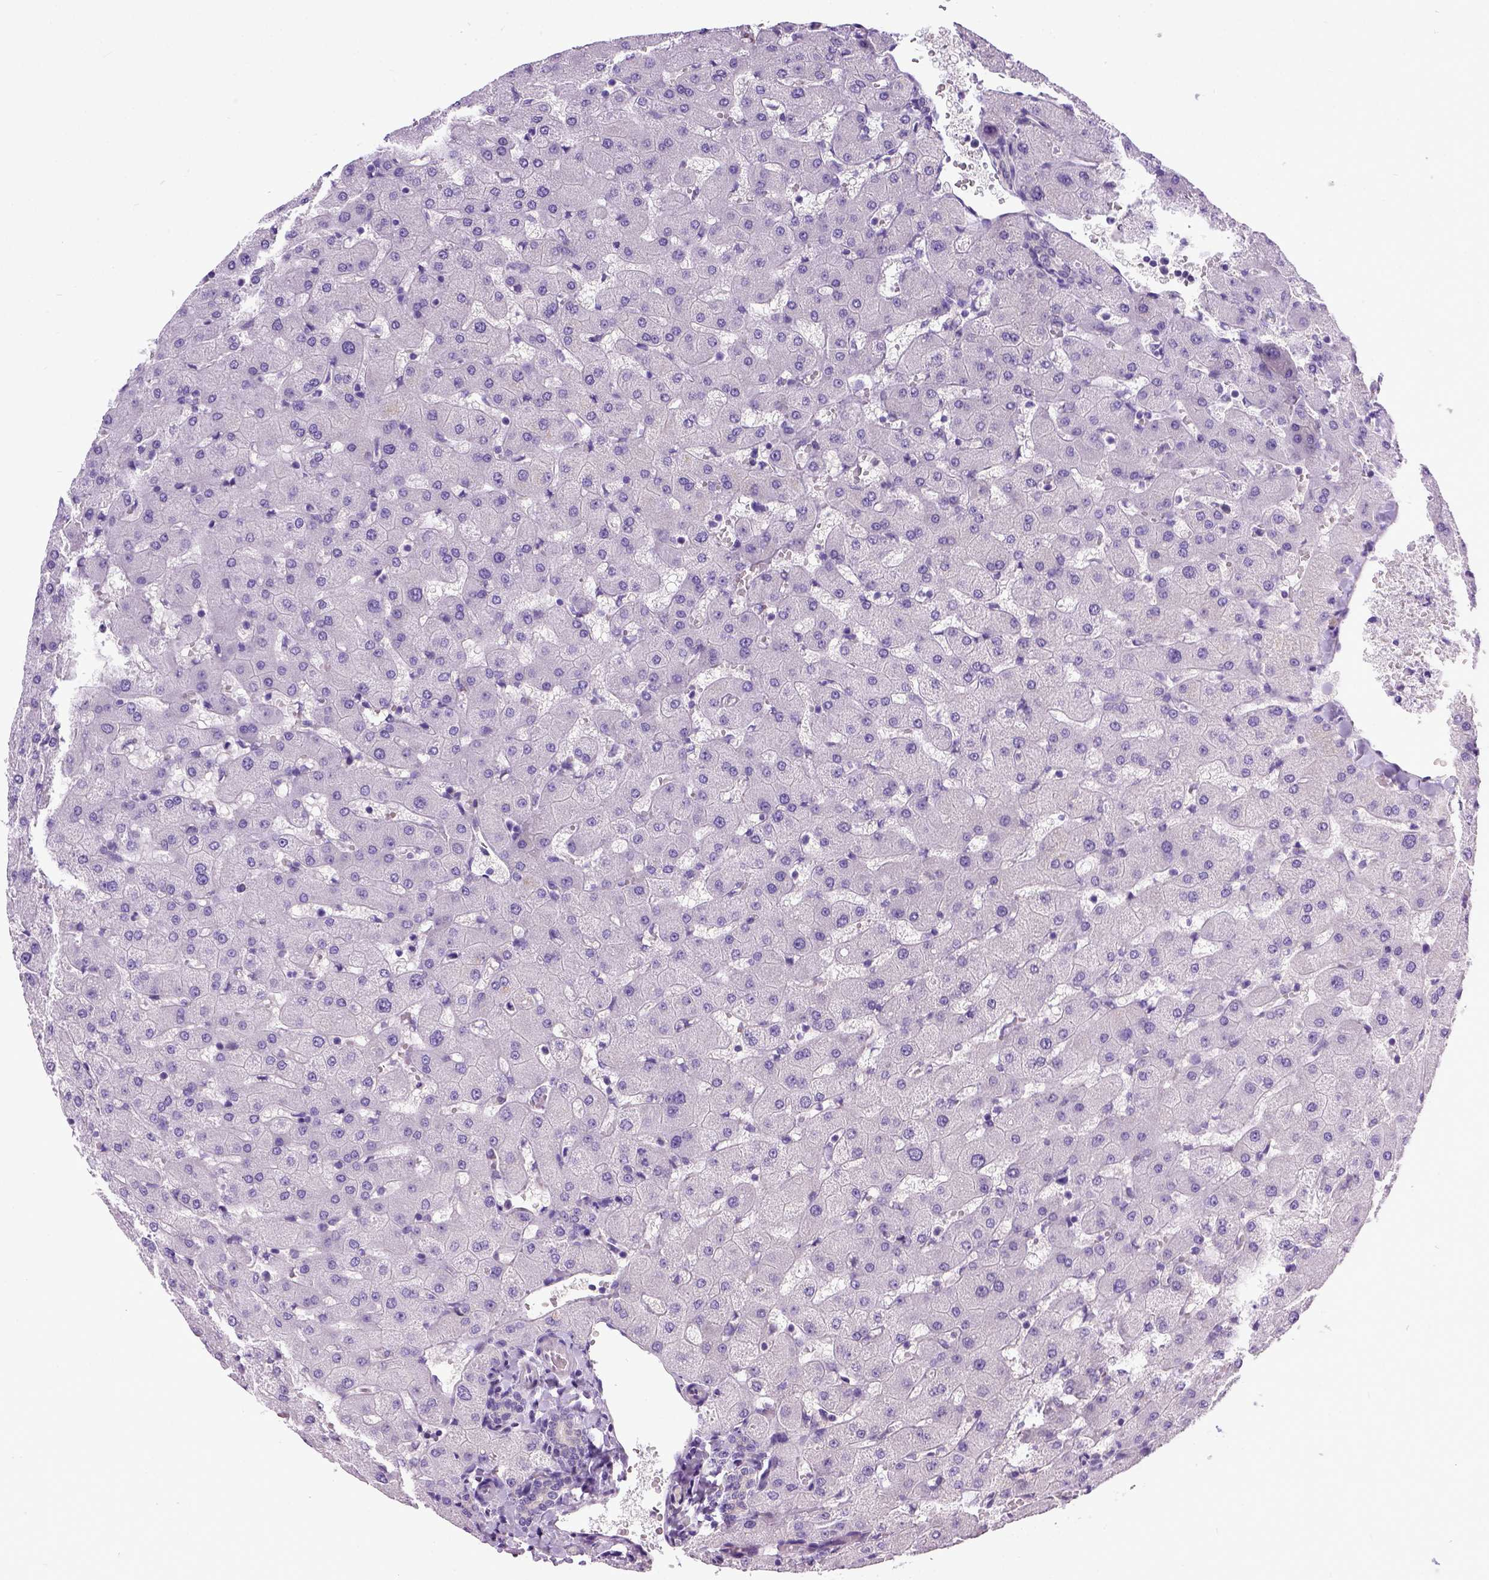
{"staining": {"intensity": "negative", "quantity": "none", "location": "none"}, "tissue": "liver", "cell_type": "Cholangiocytes", "image_type": "normal", "snomed": [{"axis": "morphology", "description": "Normal tissue, NOS"}, {"axis": "topography", "description": "Liver"}], "caption": "Normal liver was stained to show a protein in brown. There is no significant positivity in cholangiocytes. Brightfield microscopy of immunohistochemistry (IHC) stained with DAB (3,3'-diaminobenzidine) (brown) and hematoxylin (blue), captured at high magnification.", "gene": "NEK5", "patient": {"sex": "female", "age": 63}}